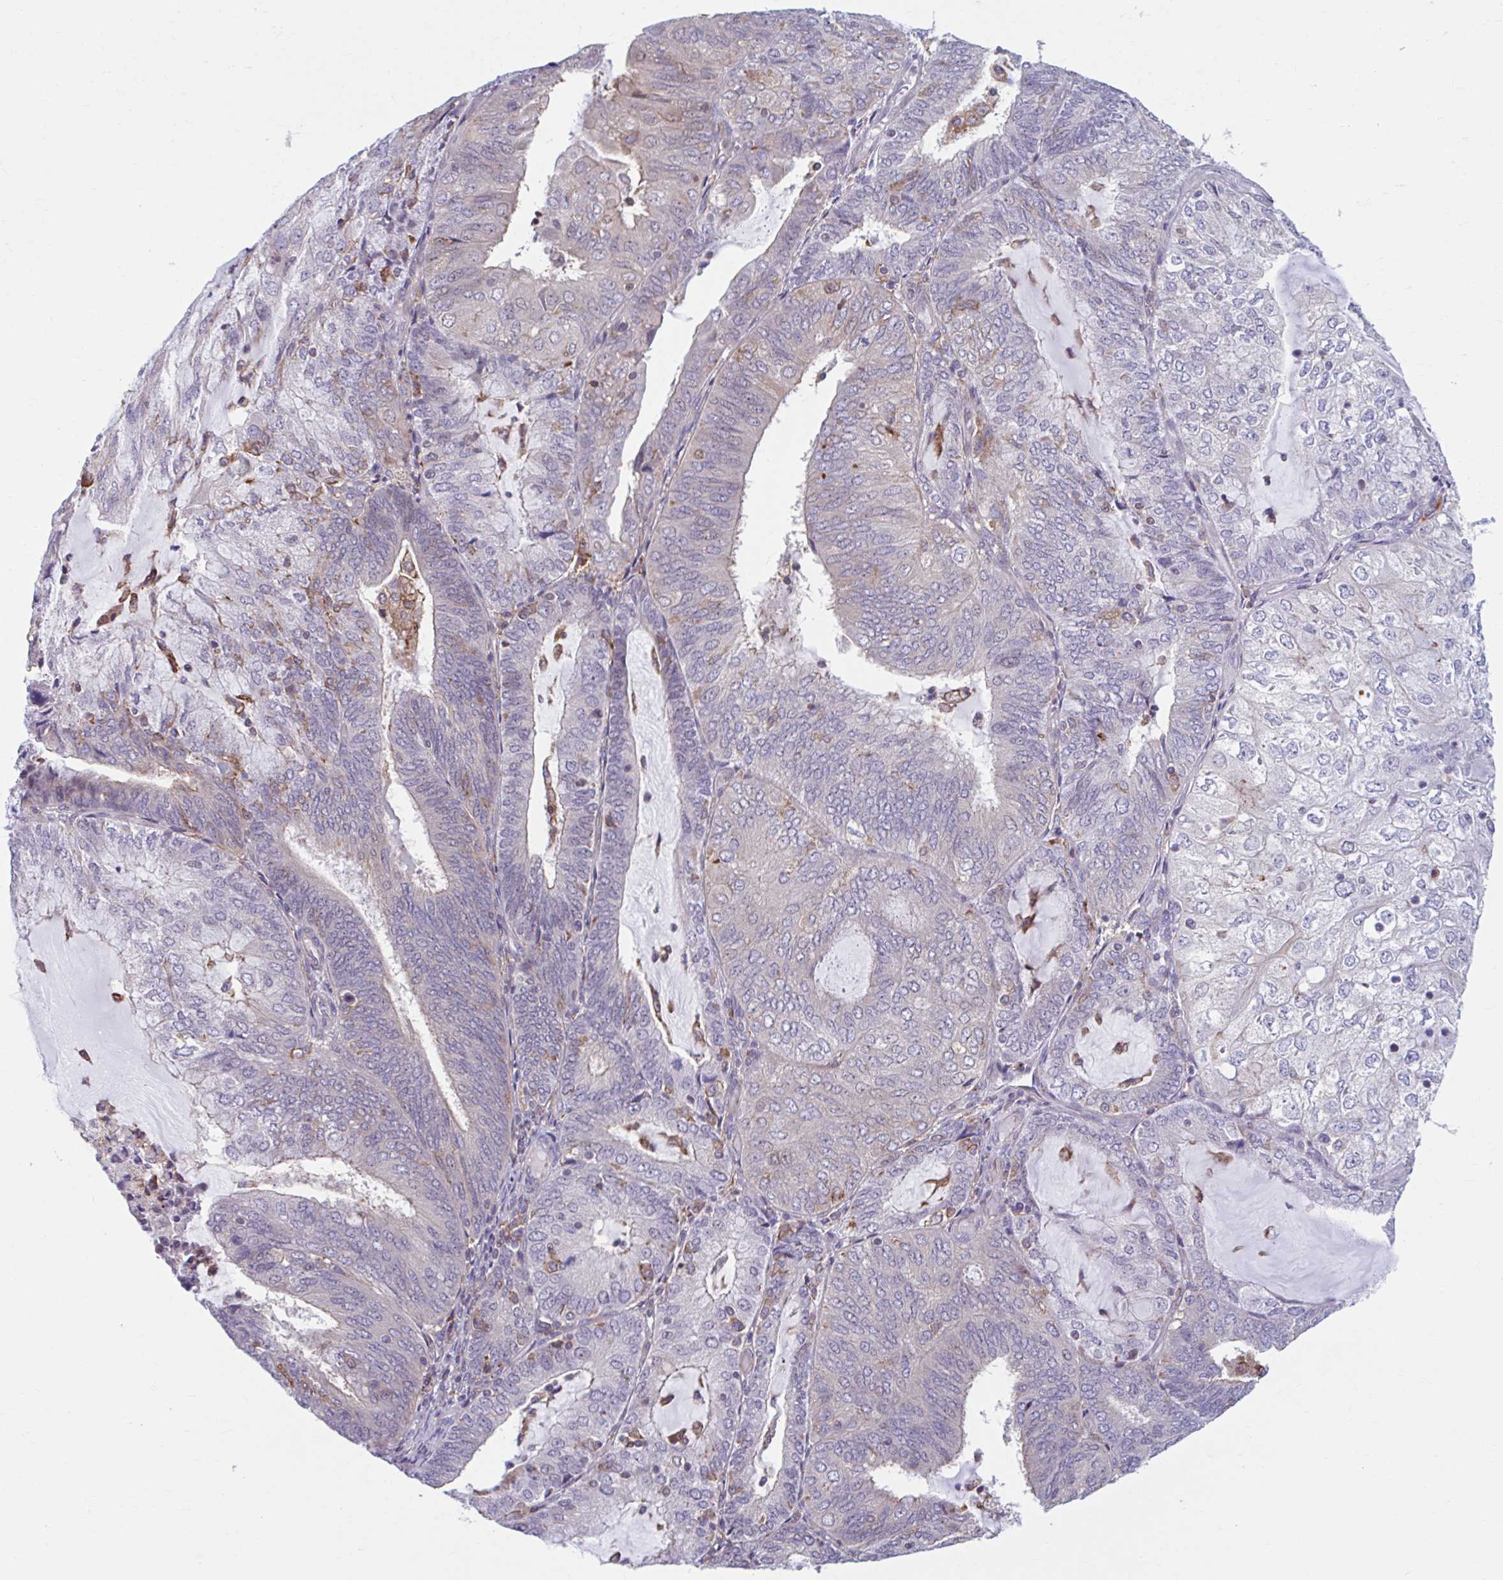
{"staining": {"intensity": "weak", "quantity": "<25%", "location": "cytoplasmic/membranous"}, "tissue": "endometrial cancer", "cell_type": "Tumor cells", "image_type": "cancer", "snomed": [{"axis": "morphology", "description": "Adenocarcinoma, NOS"}, {"axis": "topography", "description": "Endometrium"}], "caption": "Immunohistochemistry (IHC) histopathology image of human endometrial cancer (adenocarcinoma) stained for a protein (brown), which shows no staining in tumor cells.", "gene": "ADAT3", "patient": {"sex": "female", "age": 81}}